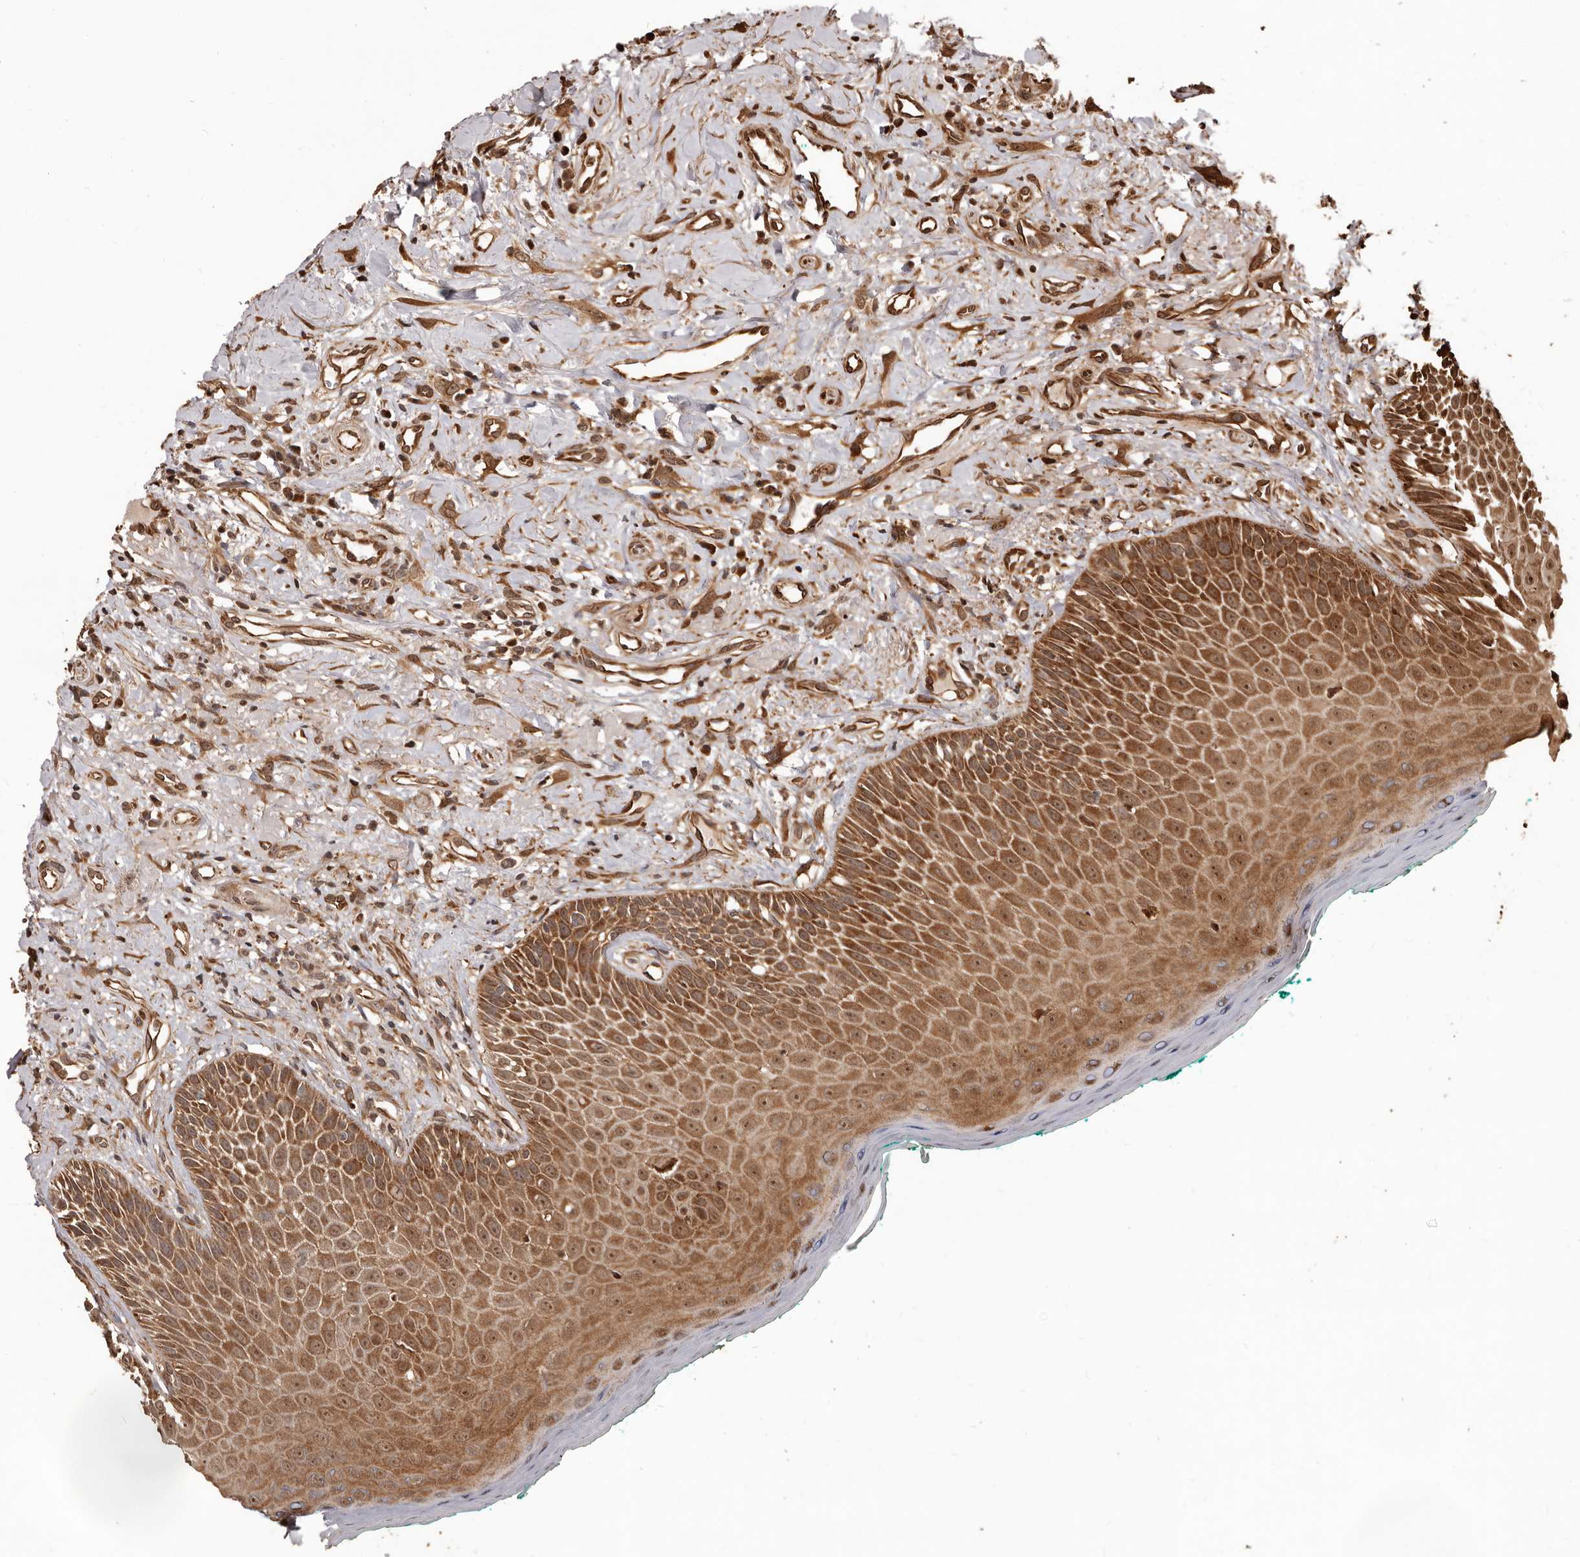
{"staining": {"intensity": "strong", "quantity": "25%-75%", "location": "cytoplasmic/membranous,nuclear"}, "tissue": "oral mucosa", "cell_type": "Squamous epithelial cells", "image_type": "normal", "snomed": [{"axis": "morphology", "description": "Normal tissue, NOS"}, {"axis": "topography", "description": "Oral tissue"}], "caption": "Strong cytoplasmic/membranous,nuclear protein positivity is seen in about 25%-75% of squamous epithelial cells in oral mucosa.", "gene": "MTO1", "patient": {"sex": "female", "age": 70}}